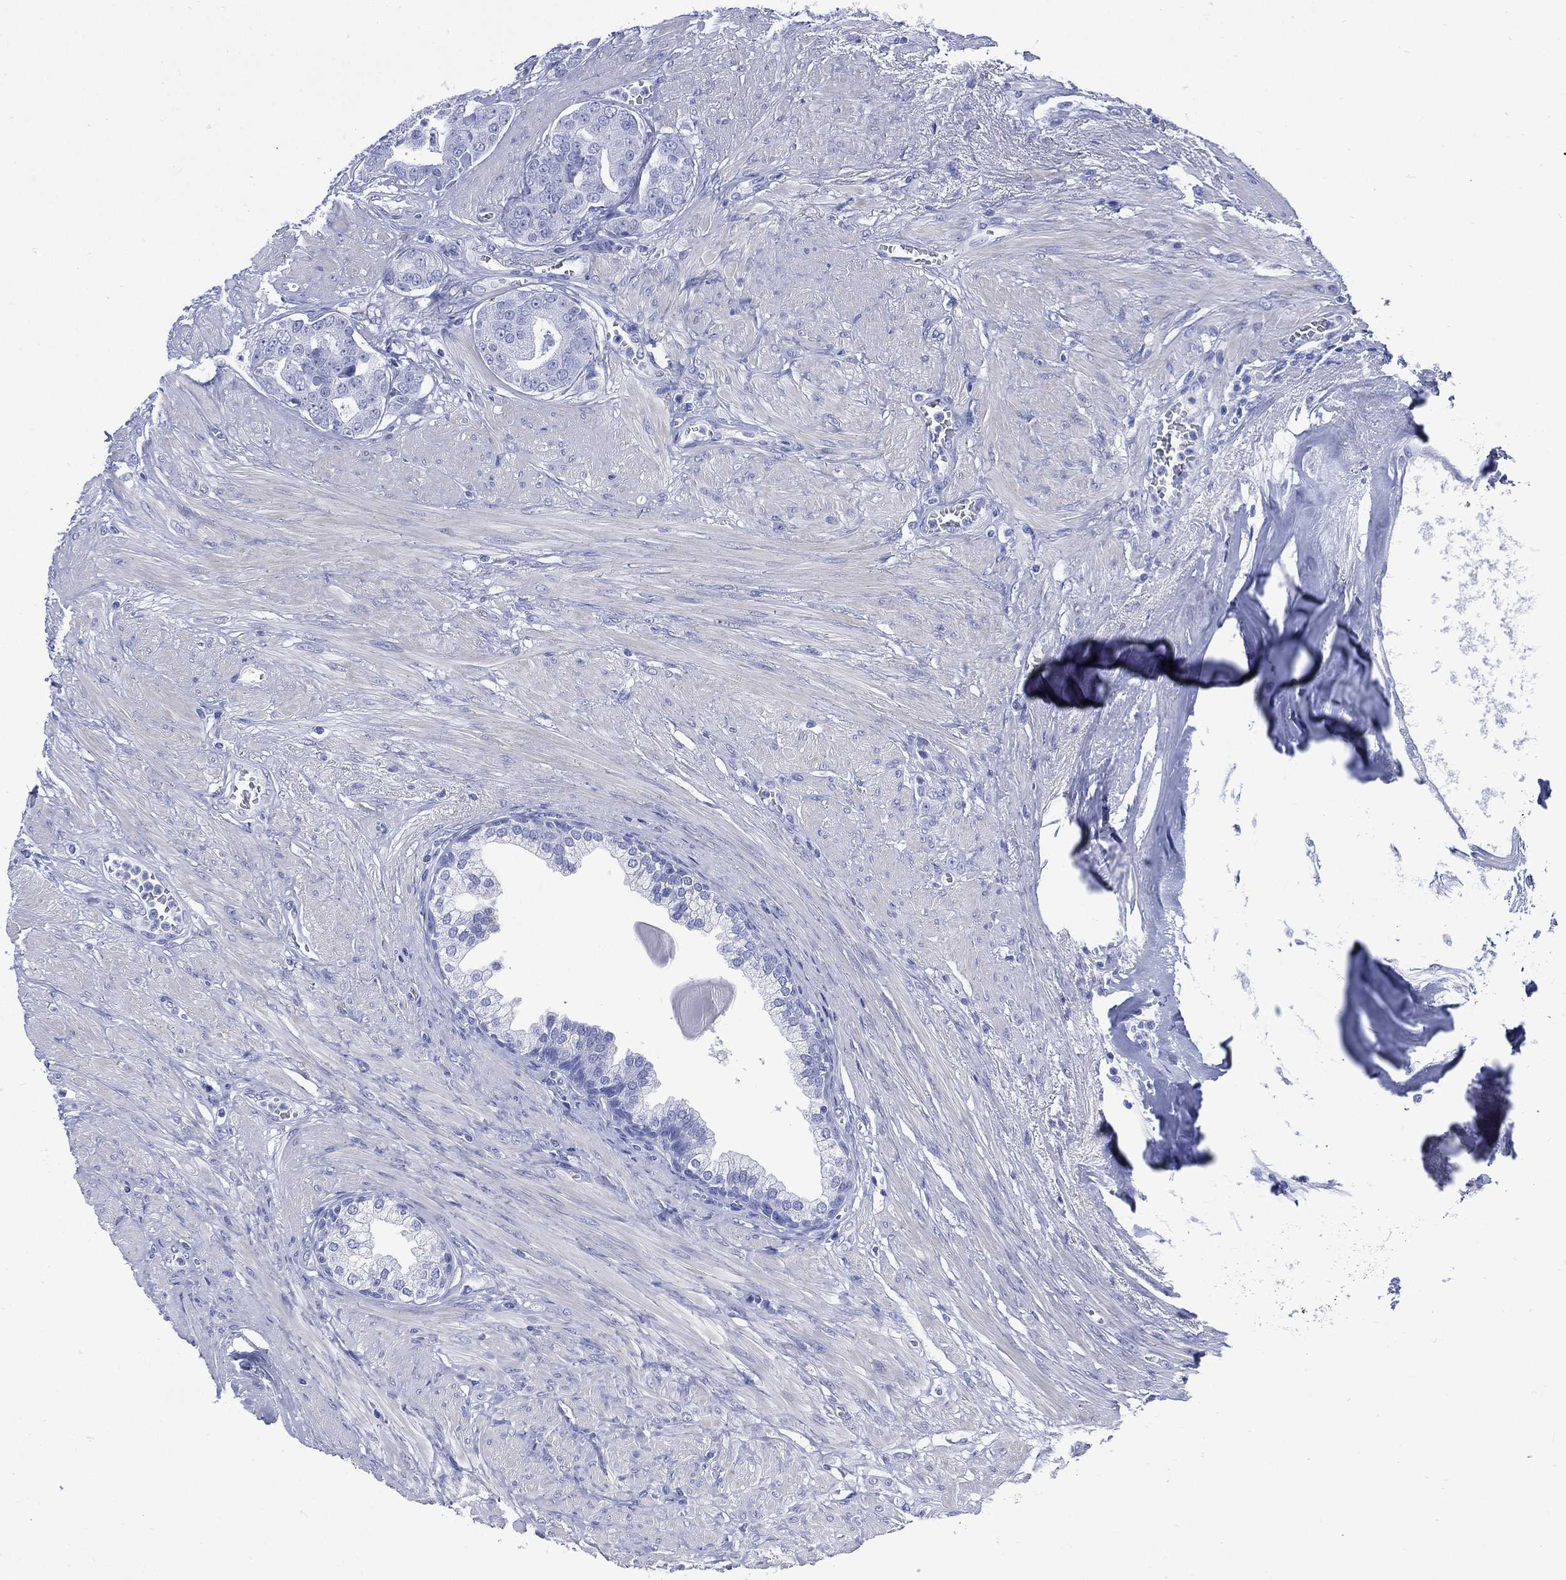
{"staining": {"intensity": "negative", "quantity": "none", "location": "none"}, "tissue": "prostate cancer", "cell_type": "Tumor cells", "image_type": "cancer", "snomed": [{"axis": "morphology", "description": "Adenocarcinoma, NOS"}, {"axis": "topography", "description": "Prostate"}], "caption": "Tumor cells are negative for brown protein staining in prostate cancer.", "gene": "SHCBP1L", "patient": {"sex": "male", "age": 69}}